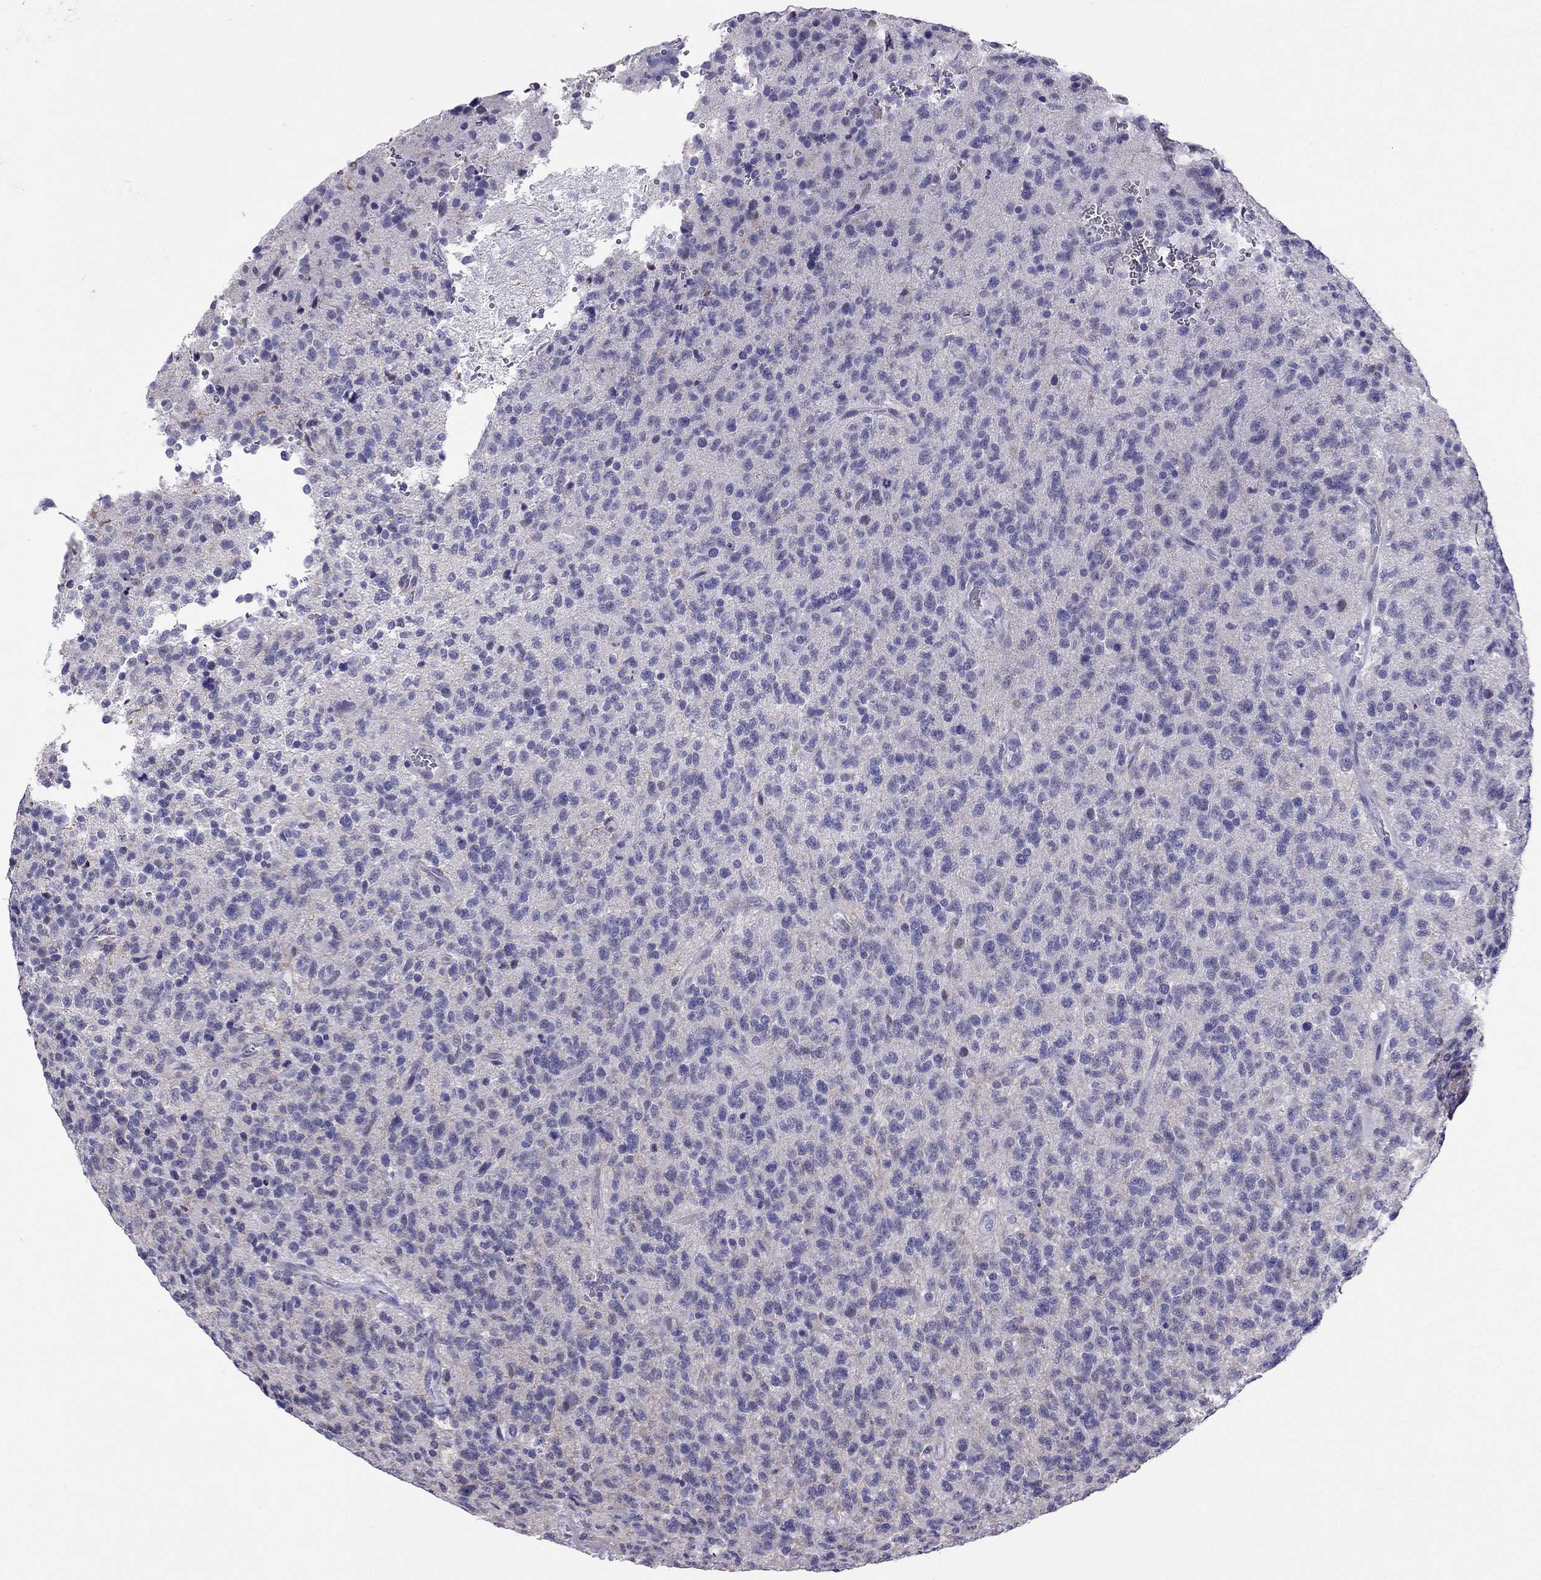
{"staining": {"intensity": "negative", "quantity": "none", "location": "none"}, "tissue": "glioma", "cell_type": "Tumor cells", "image_type": "cancer", "snomed": [{"axis": "morphology", "description": "Glioma, malignant, High grade"}, {"axis": "topography", "description": "Brain"}], "caption": "DAB (3,3'-diaminobenzidine) immunohistochemical staining of human malignant glioma (high-grade) reveals no significant expression in tumor cells.", "gene": "CROCC2", "patient": {"sex": "male", "age": 56}}